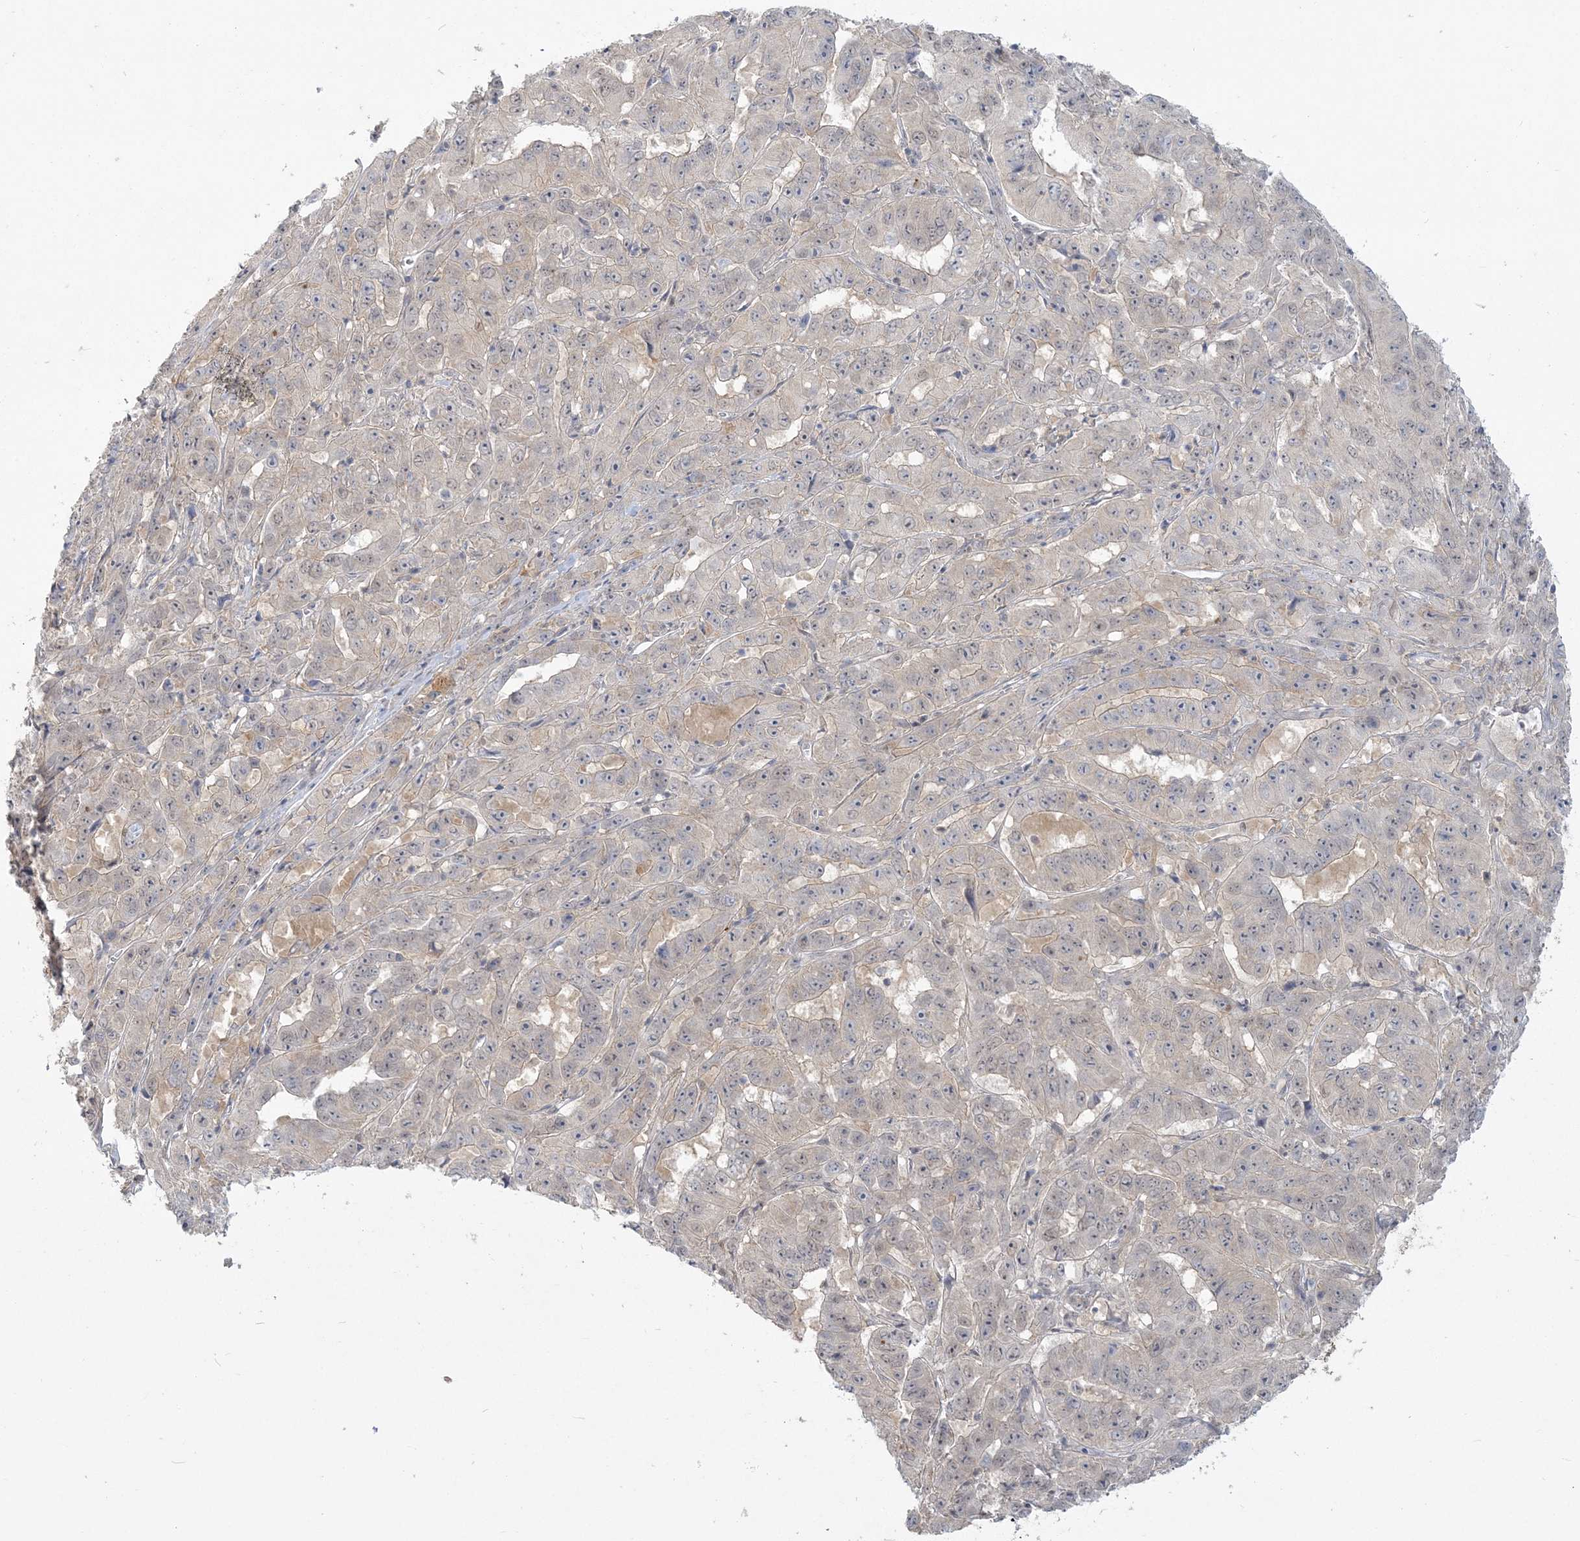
{"staining": {"intensity": "weak", "quantity": "<25%", "location": "nuclear"}, "tissue": "pancreatic cancer", "cell_type": "Tumor cells", "image_type": "cancer", "snomed": [{"axis": "morphology", "description": "Adenocarcinoma, NOS"}, {"axis": "topography", "description": "Pancreas"}], "caption": "Immunohistochemistry of adenocarcinoma (pancreatic) demonstrates no positivity in tumor cells.", "gene": "ANKS1A", "patient": {"sex": "male", "age": 63}}